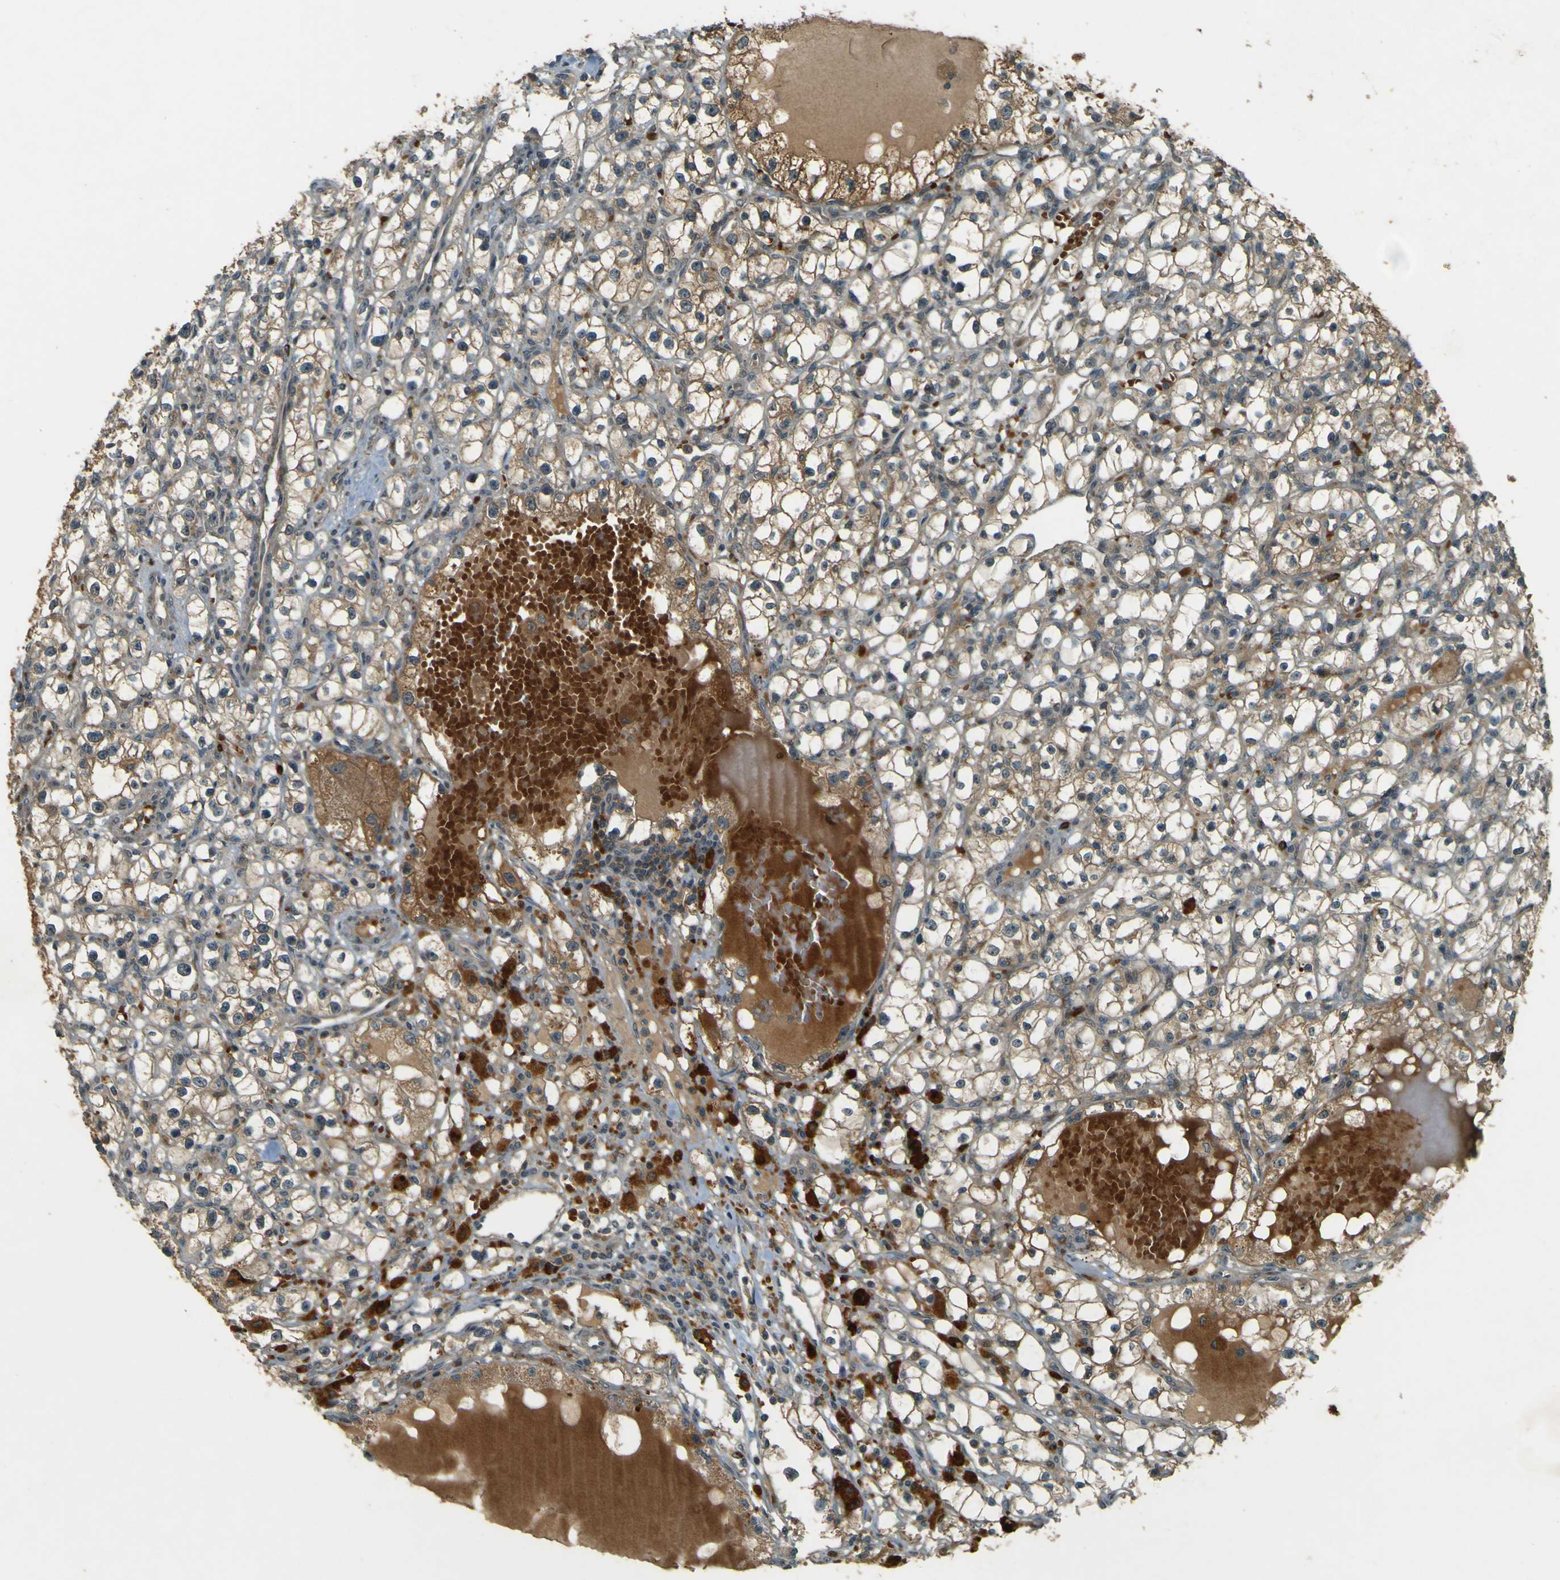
{"staining": {"intensity": "weak", "quantity": ">75%", "location": "cytoplasmic/membranous"}, "tissue": "renal cancer", "cell_type": "Tumor cells", "image_type": "cancer", "snomed": [{"axis": "morphology", "description": "Adenocarcinoma, NOS"}, {"axis": "topography", "description": "Kidney"}], "caption": "Immunohistochemical staining of human renal cancer (adenocarcinoma) demonstrates low levels of weak cytoplasmic/membranous protein staining in about >75% of tumor cells.", "gene": "MPDZ", "patient": {"sex": "male", "age": 56}}